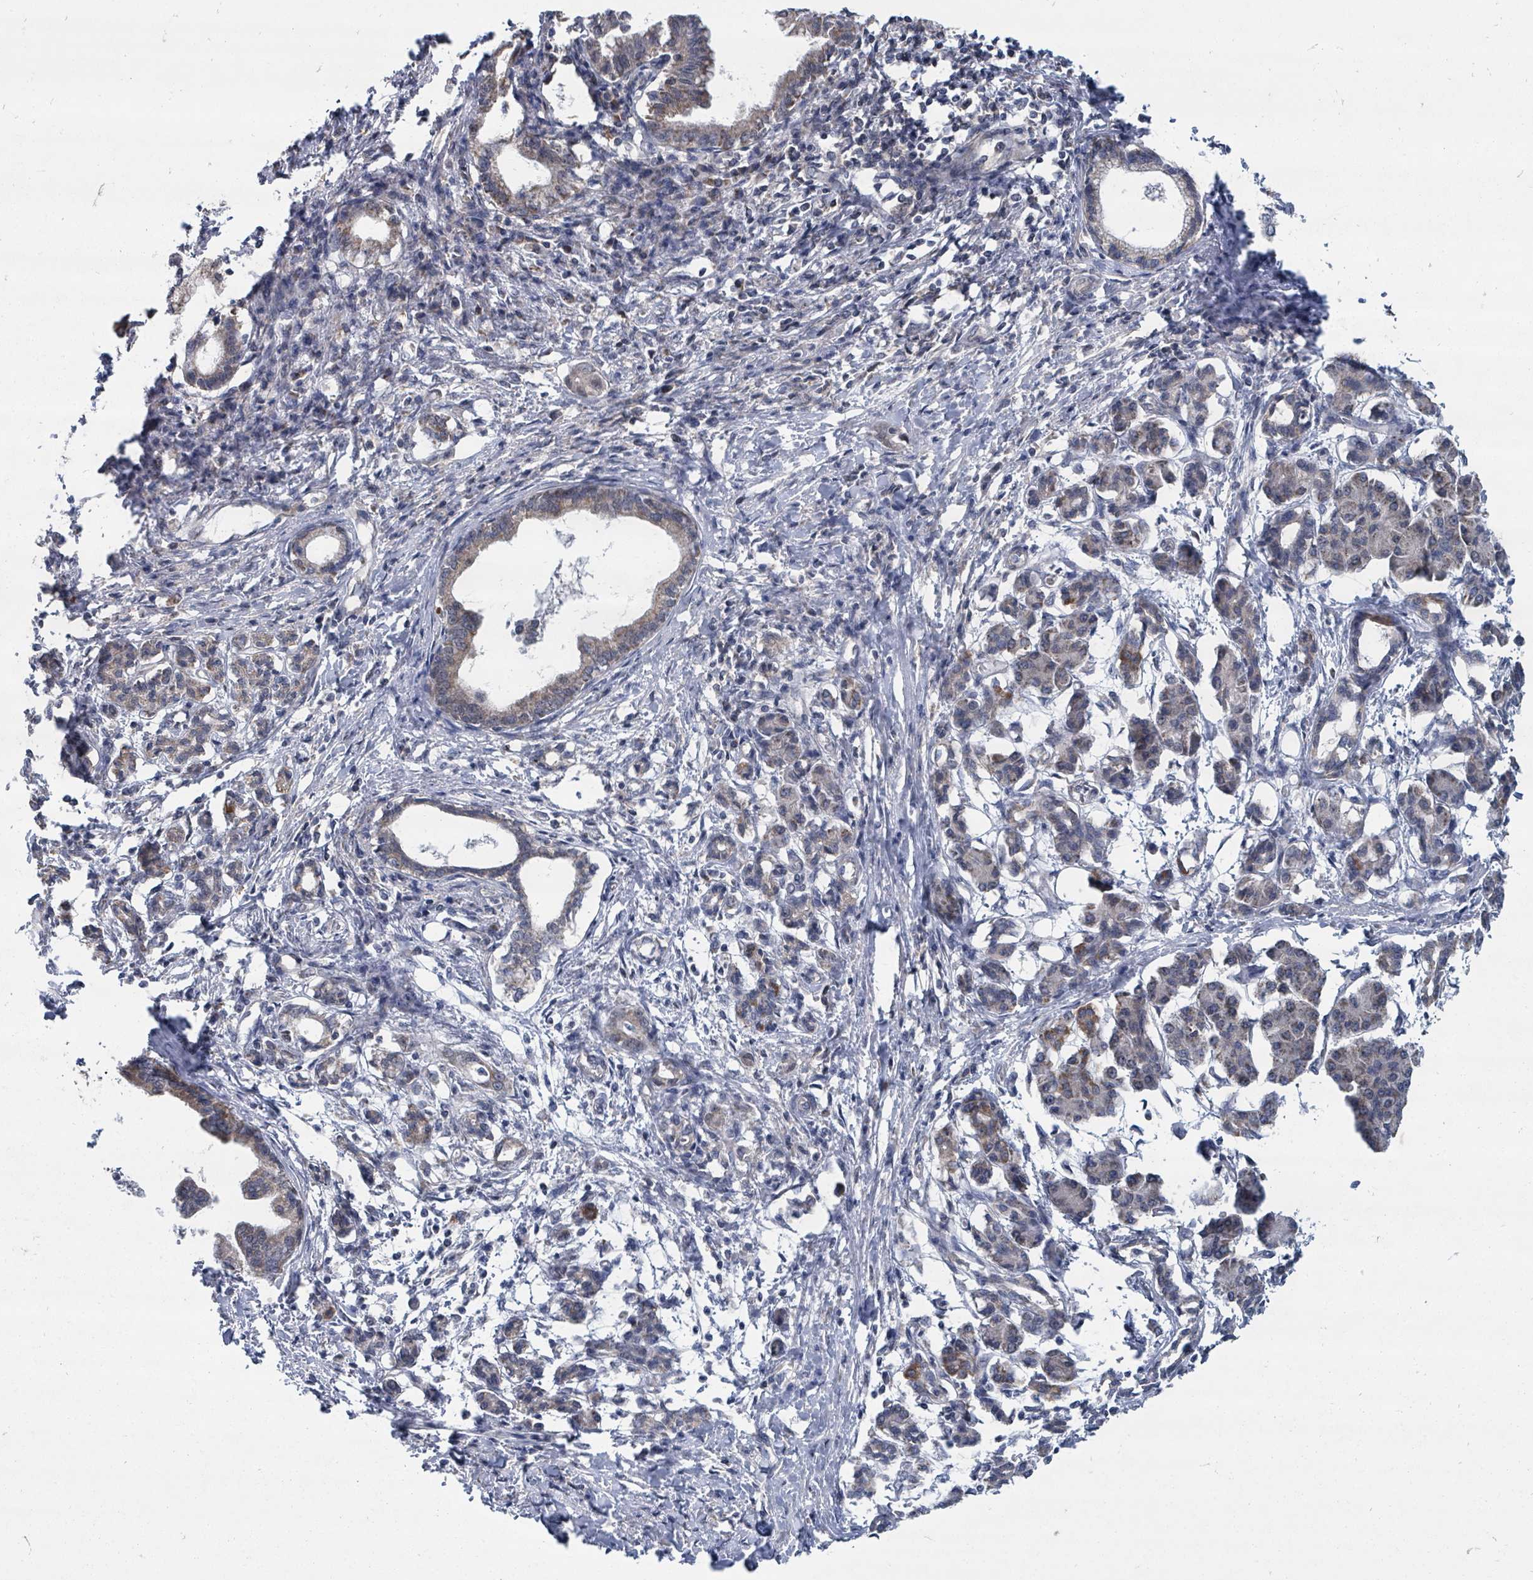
{"staining": {"intensity": "negative", "quantity": "none", "location": "none"}, "tissue": "pancreatic cancer", "cell_type": "Tumor cells", "image_type": "cancer", "snomed": [{"axis": "morphology", "description": "Adenocarcinoma, NOS"}, {"axis": "topography", "description": "Pancreas"}], "caption": "Human pancreatic cancer stained for a protein using IHC exhibits no staining in tumor cells.", "gene": "MAGOHB", "patient": {"sex": "female", "age": 55}}